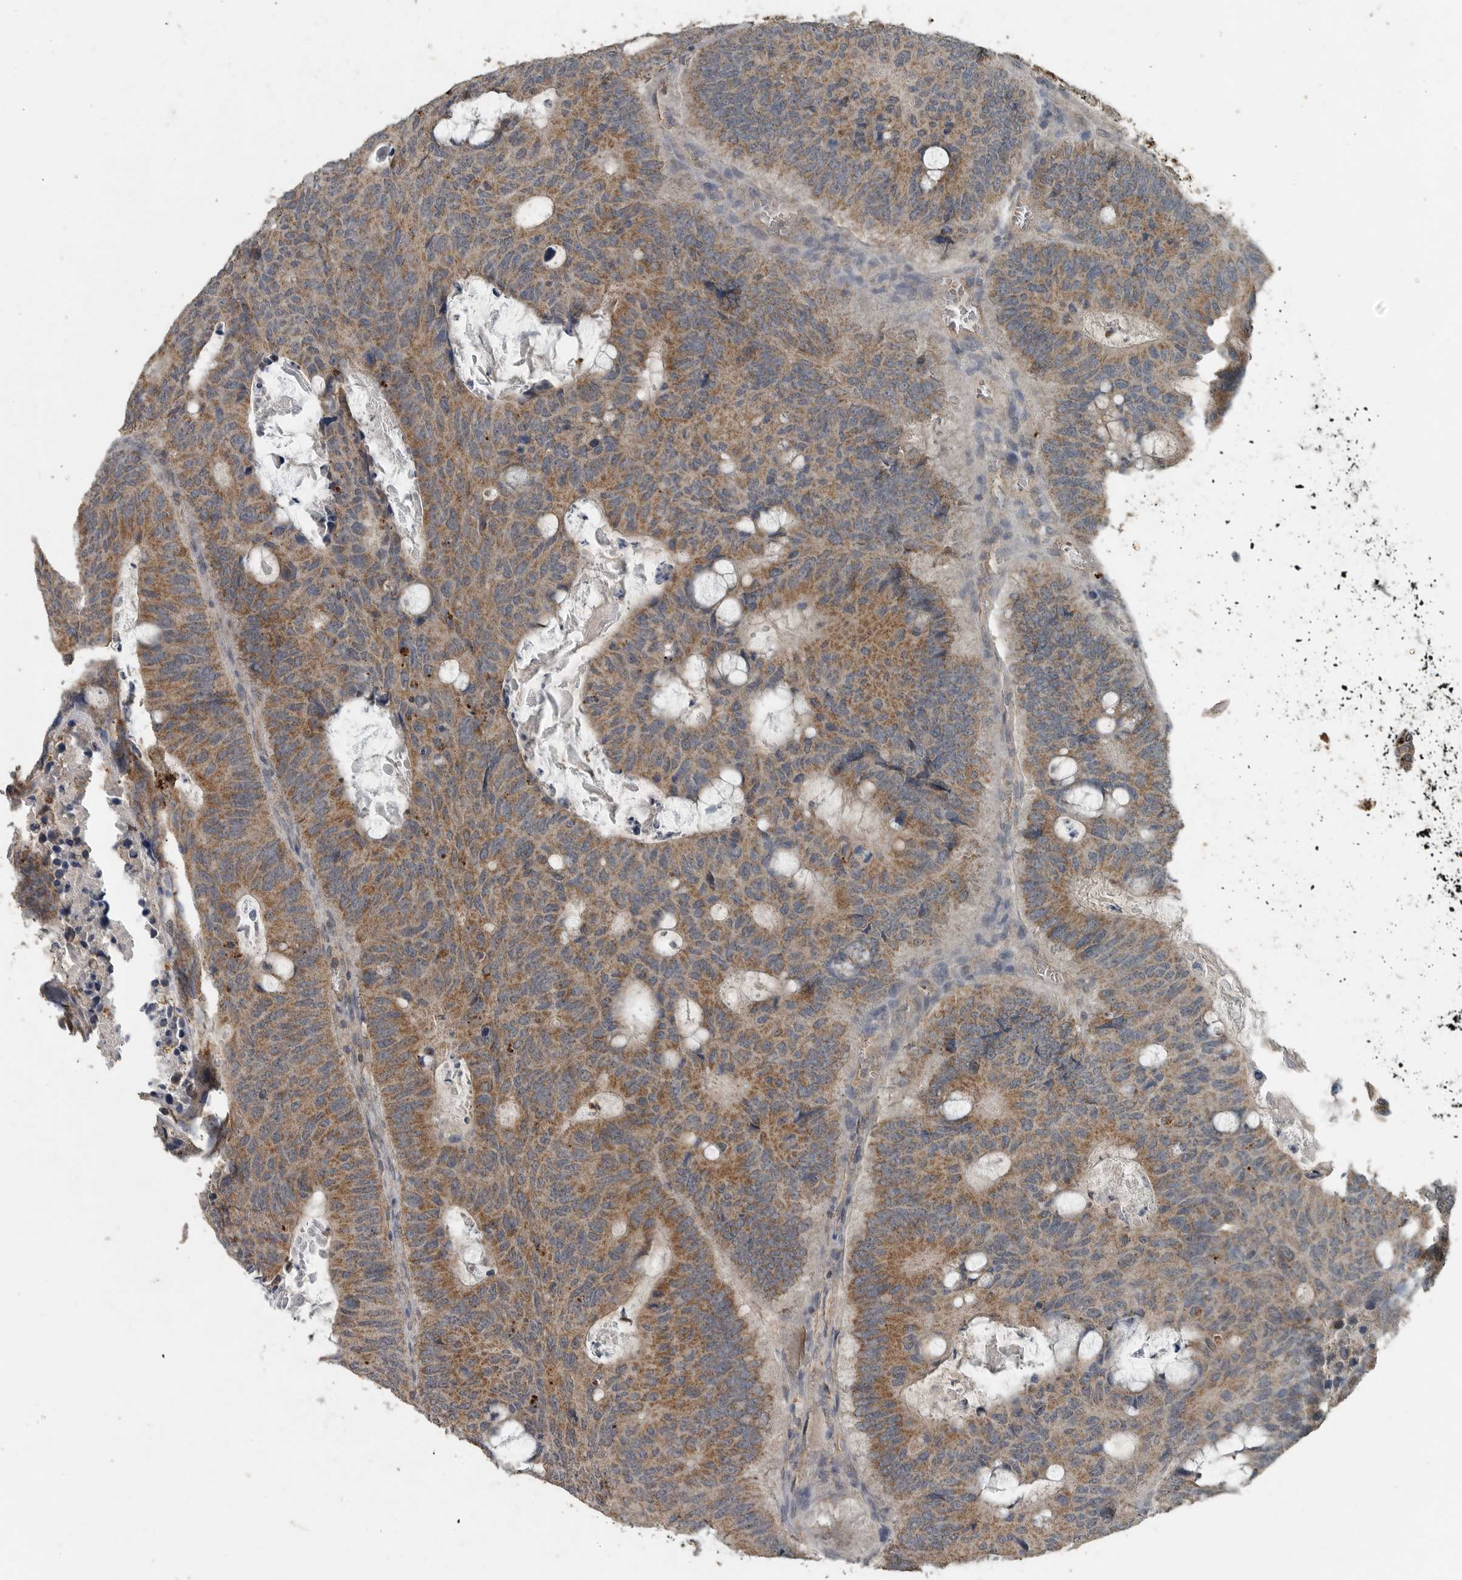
{"staining": {"intensity": "moderate", "quantity": ">75%", "location": "cytoplasmic/membranous"}, "tissue": "colorectal cancer", "cell_type": "Tumor cells", "image_type": "cancer", "snomed": [{"axis": "morphology", "description": "Adenocarcinoma, NOS"}, {"axis": "topography", "description": "Colon"}], "caption": "Protein analysis of colorectal adenocarcinoma tissue shows moderate cytoplasmic/membranous expression in approximately >75% of tumor cells.", "gene": "IL6ST", "patient": {"sex": "male", "age": 87}}